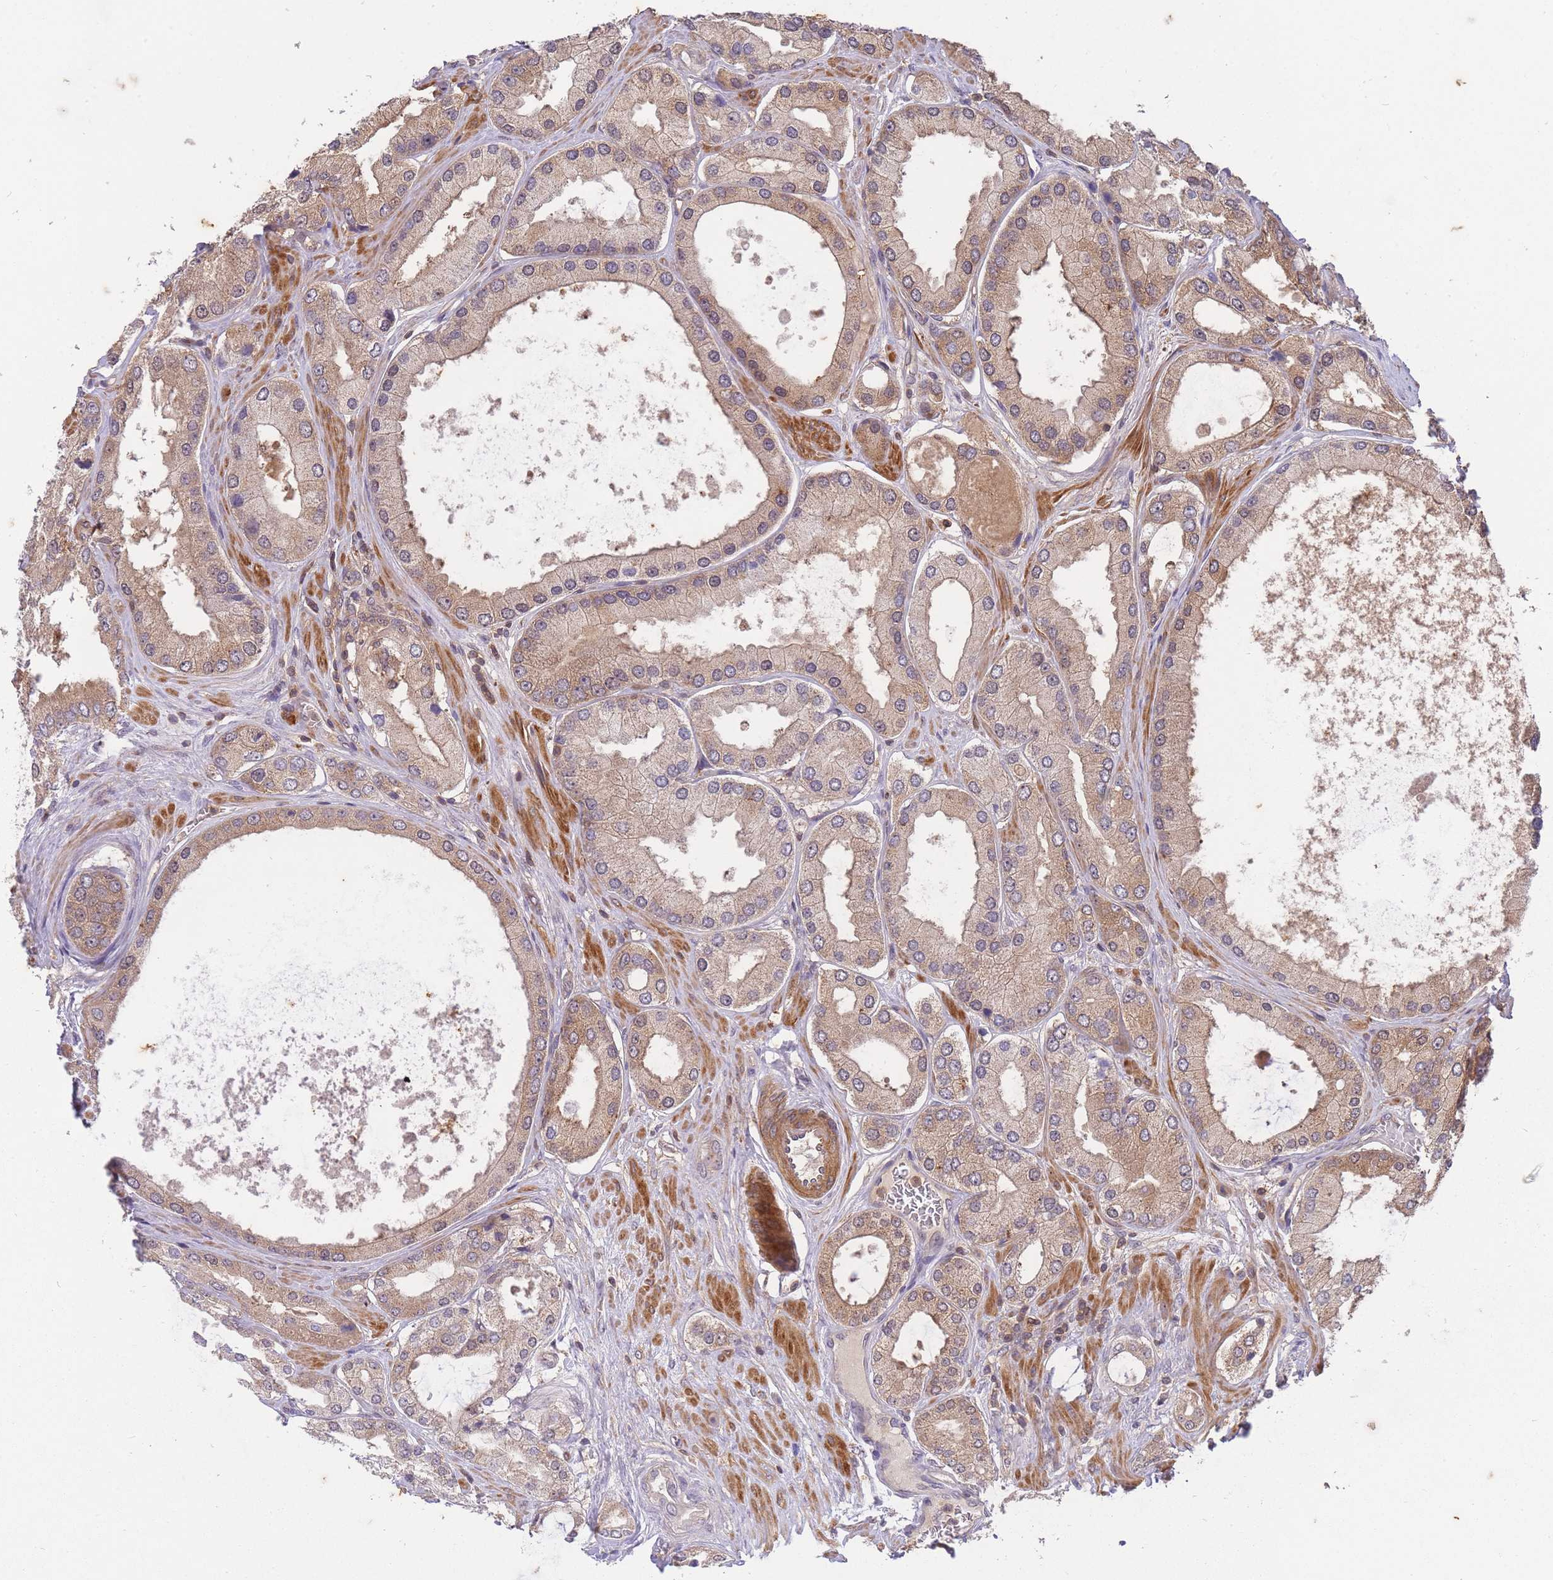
{"staining": {"intensity": "moderate", "quantity": "25%-75%", "location": "cytoplasmic/membranous"}, "tissue": "prostate cancer", "cell_type": "Tumor cells", "image_type": "cancer", "snomed": [{"axis": "morphology", "description": "Adenocarcinoma, Low grade"}, {"axis": "topography", "description": "Prostate"}], "caption": "Prostate adenocarcinoma (low-grade) stained with a brown dye displays moderate cytoplasmic/membranous positive positivity in approximately 25%-75% of tumor cells.", "gene": "ST8SIA4", "patient": {"sex": "male", "age": 42}}